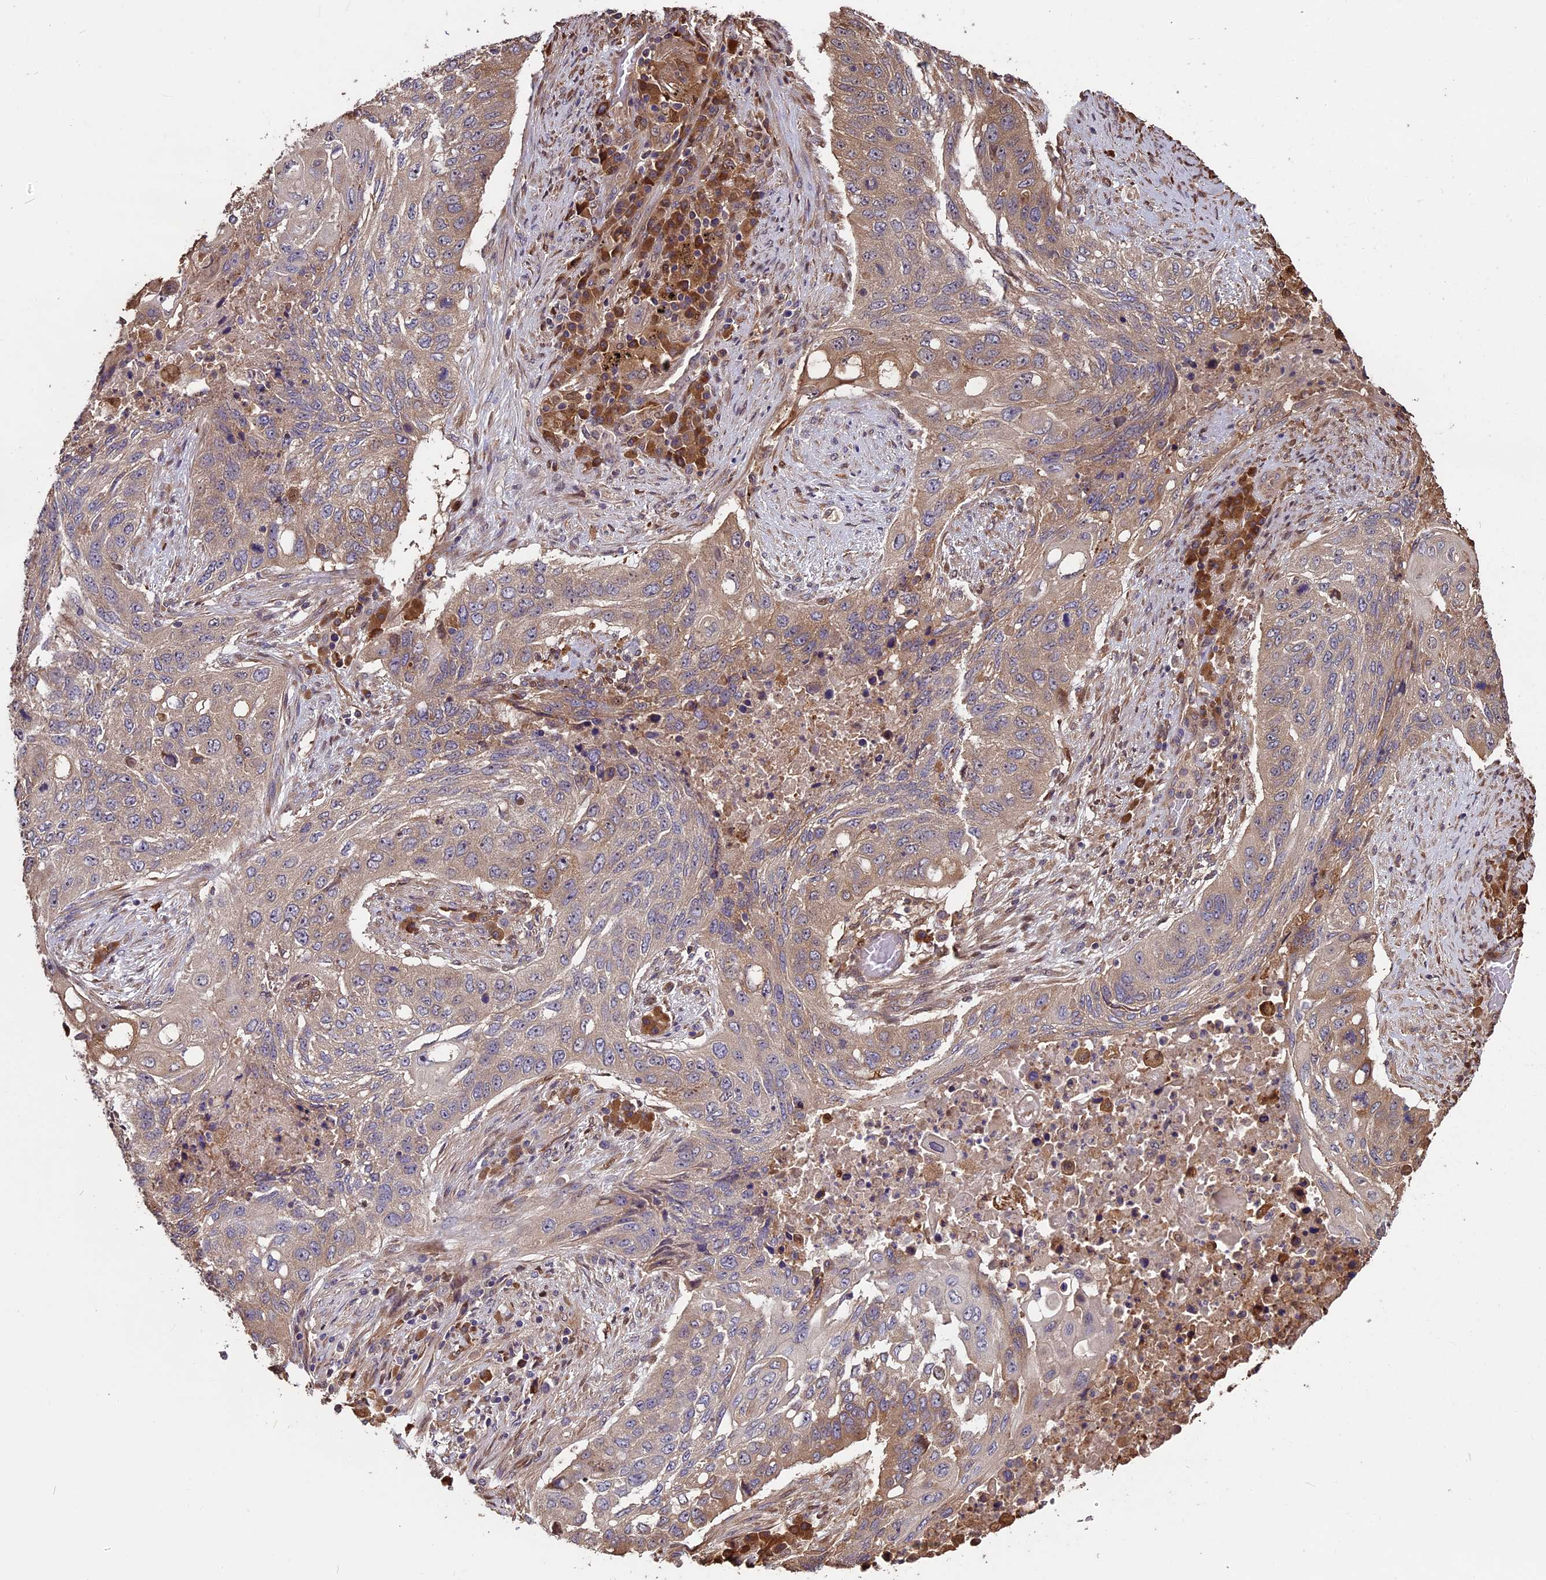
{"staining": {"intensity": "weak", "quantity": ">75%", "location": "cytoplasmic/membranous"}, "tissue": "lung cancer", "cell_type": "Tumor cells", "image_type": "cancer", "snomed": [{"axis": "morphology", "description": "Squamous cell carcinoma, NOS"}, {"axis": "topography", "description": "Lung"}], "caption": "The immunohistochemical stain highlights weak cytoplasmic/membranous positivity in tumor cells of lung cancer tissue.", "gene": "VWA3A", "patient": {"sex": "female", "age": 63}}